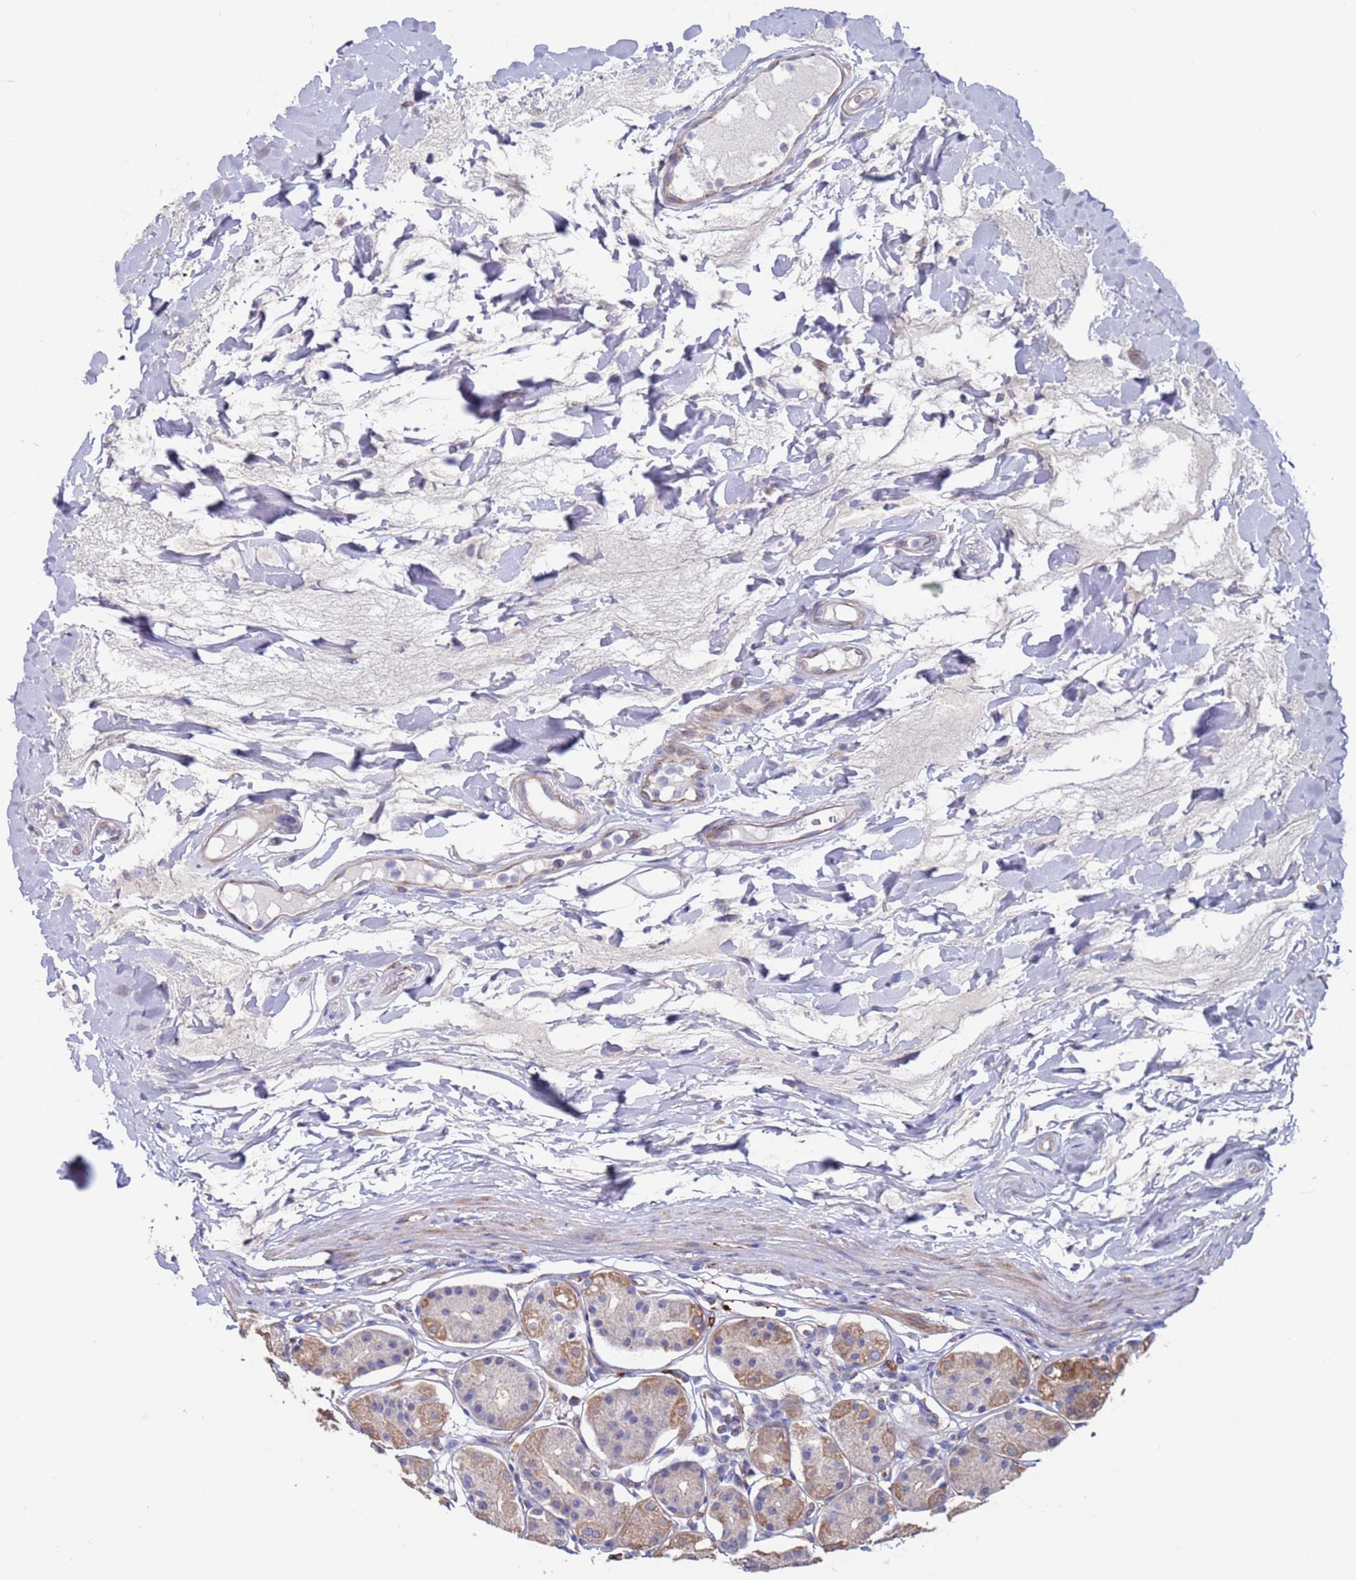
{"staining": {"intensity": "moderate", "quantity": "<25%", "location": "cytoplasmic/membranous"}, "tissue": "stomach", "cell_type": "Glandular cells", "image_type": "normal", "snomed": [{"axis": "morphology", "description": "Normal tissue, NOS"}, {"axis": "topography", "description": "Stomach"}, {"axis": "topography", "description": "Stomach, lower"}], "caption": "Immunohistochemical staining of normal human stomach reveals <25% levels of moderate cytoplasmic/membranous protein staining in about <25% of glandular cells. The staining was performed using DAB (3,3'-diaminobenzidine), with brown indicating positive protein expression. Nuclei are stained blue with hematoxylin.", "gene": "GREB1L", "patient": {"sex": "female", "age": 56}}